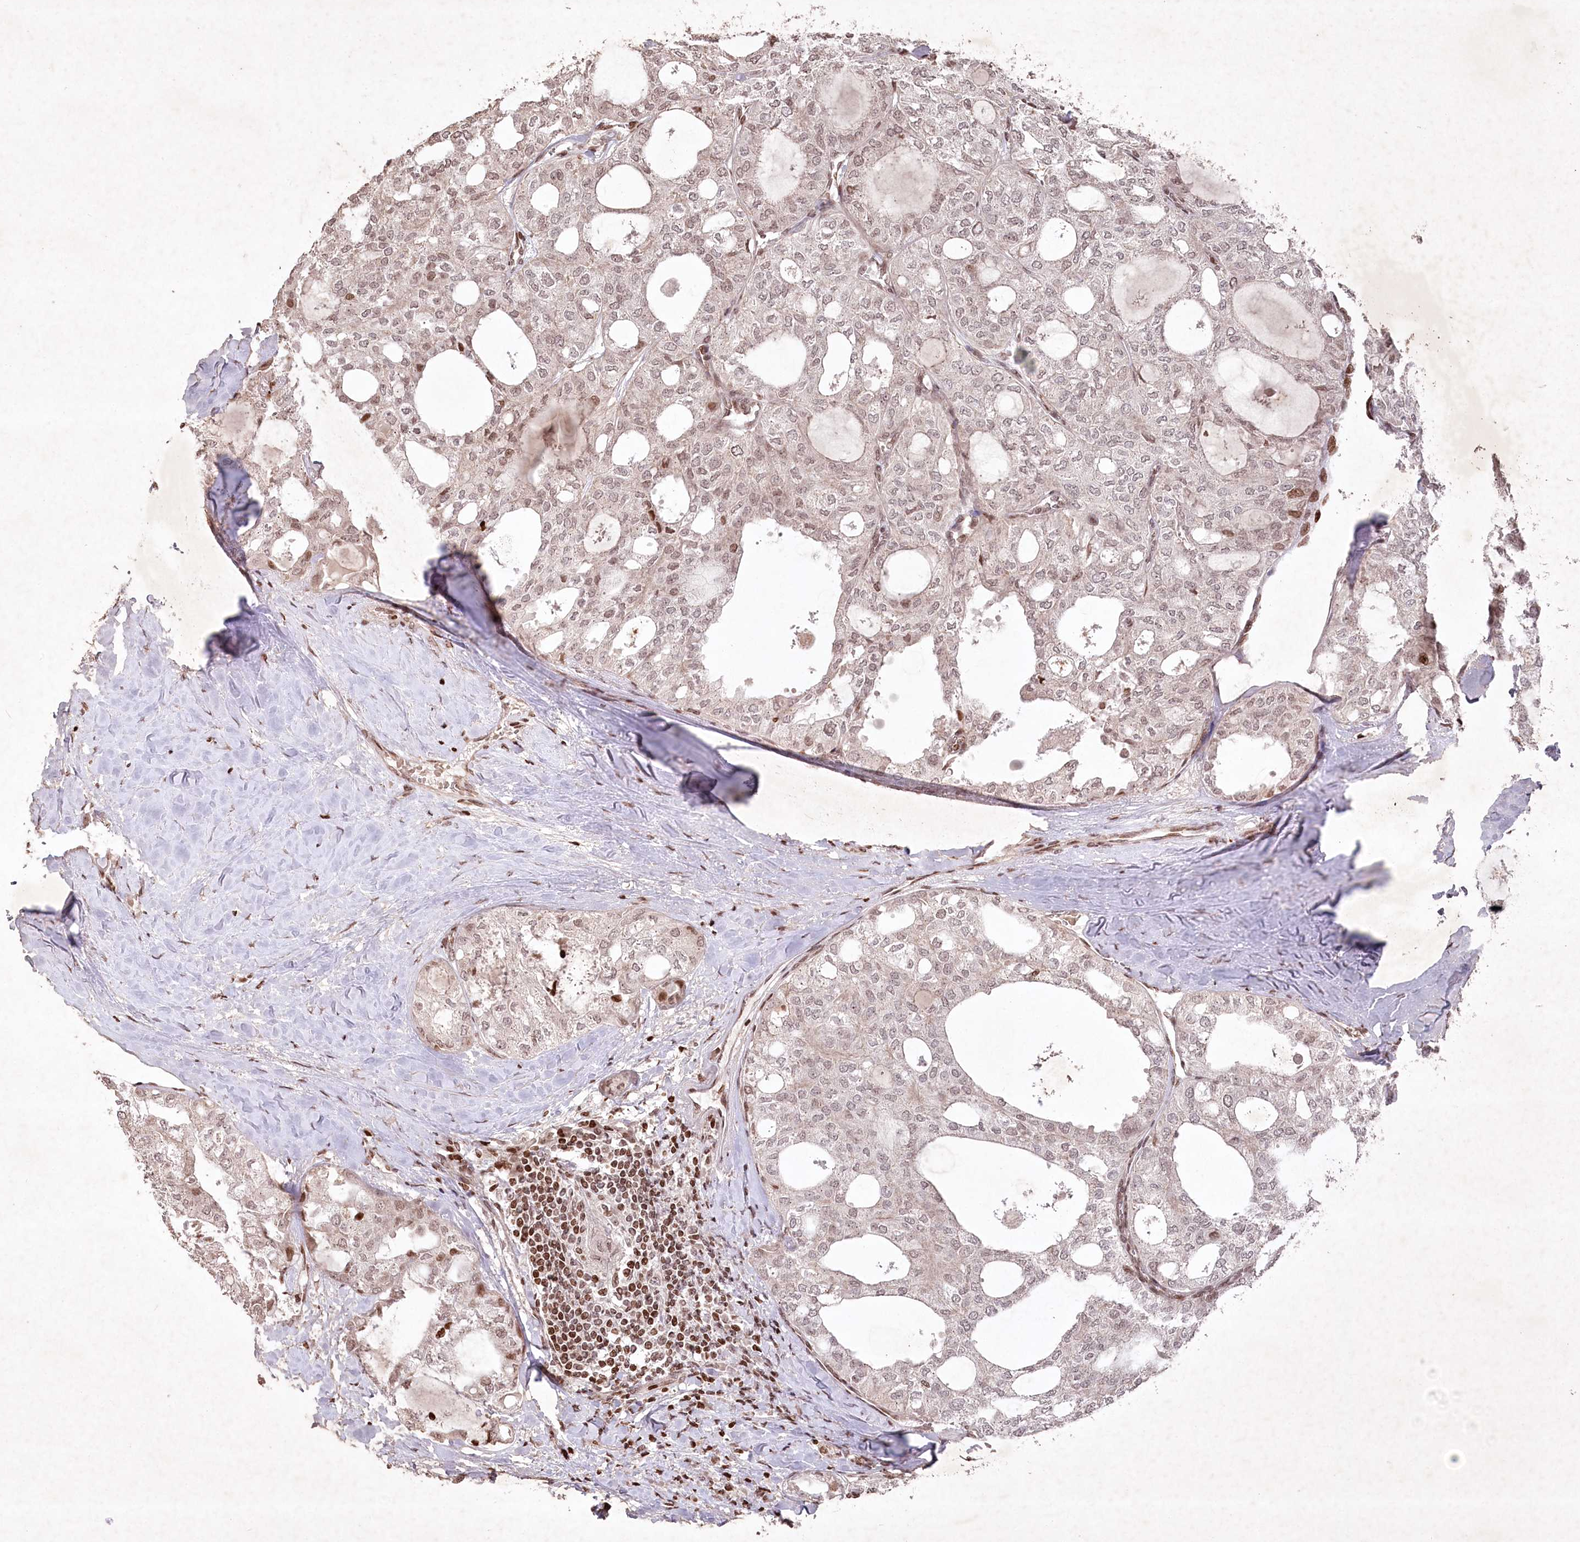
{"staining": {"intensity": "weak", "quantity": ">75%", "location": "nuclear"}, "tissue": "thyroid cancer", "cell_type": "Tumor cells", "image_type": "cancer", "snomed": [{"axis": "morphology", "description": "Follicular adenoma carcinoma, NOS"}, {"axis": "topography", "description": "Thyroid gland"}], "caption": "Protein staining shows weak nuclear staining in approximately >75% of tumor cells in thyroid cancer (follicular adenoma carcinoma).", "gene": "CCSER2", "patient": {"sex": "male", "age": 75}}